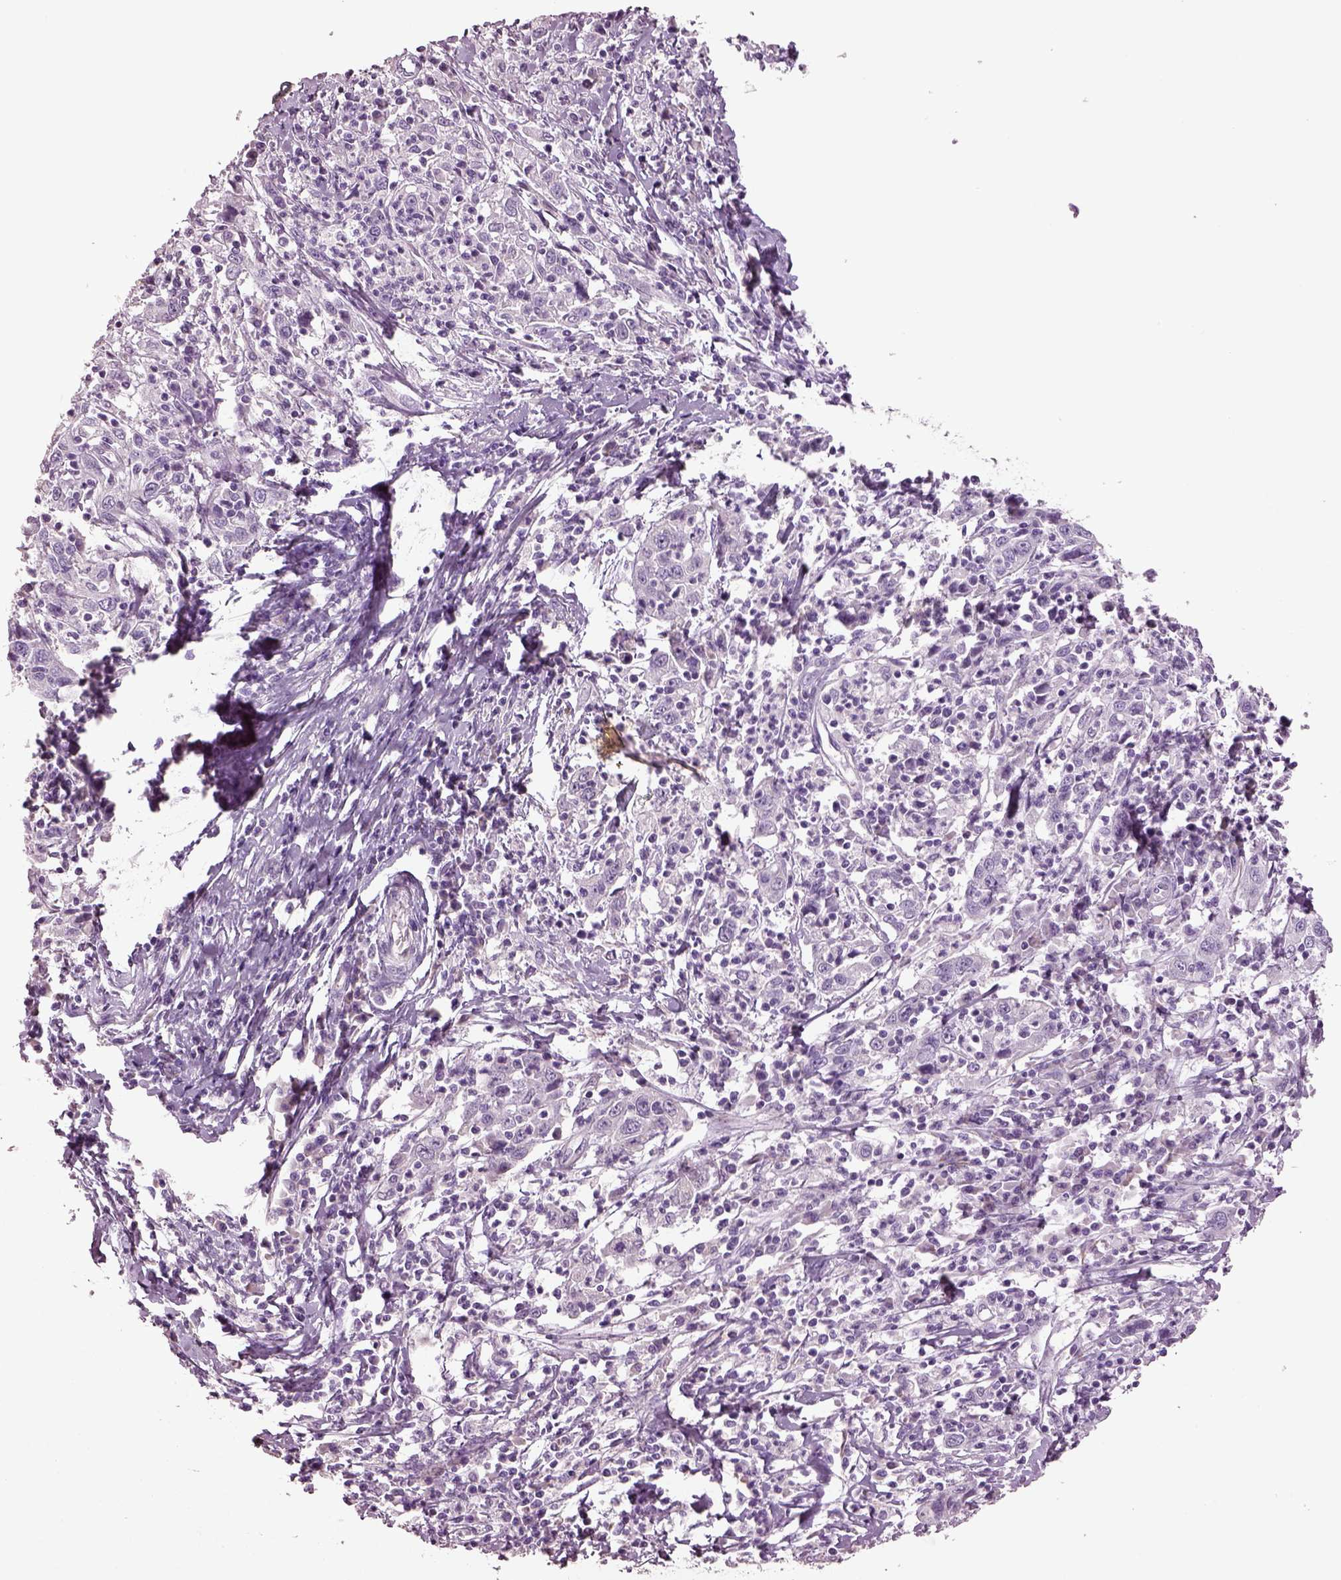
{"staining": {"intensity": "negative", "quantity": "none", "location": "none"}, "tissue": "cervical cancer", "cell_type": "Tumor cells", "image_type": "cancer", "snomed": [{"axis": "morphology", "description": "Squamous cell carcinoma, NOS"}, {"axis": "topography", "description": "Cervix"}], "caption": "IHC photomicrograph of neoplastic tissue: cervical squamous cell carcinoma stained with DAB demonstrates no significant protein staining in tumor cells.", "gene": "GUCA1A", "patient": {"sex": "female", "age": 46}}